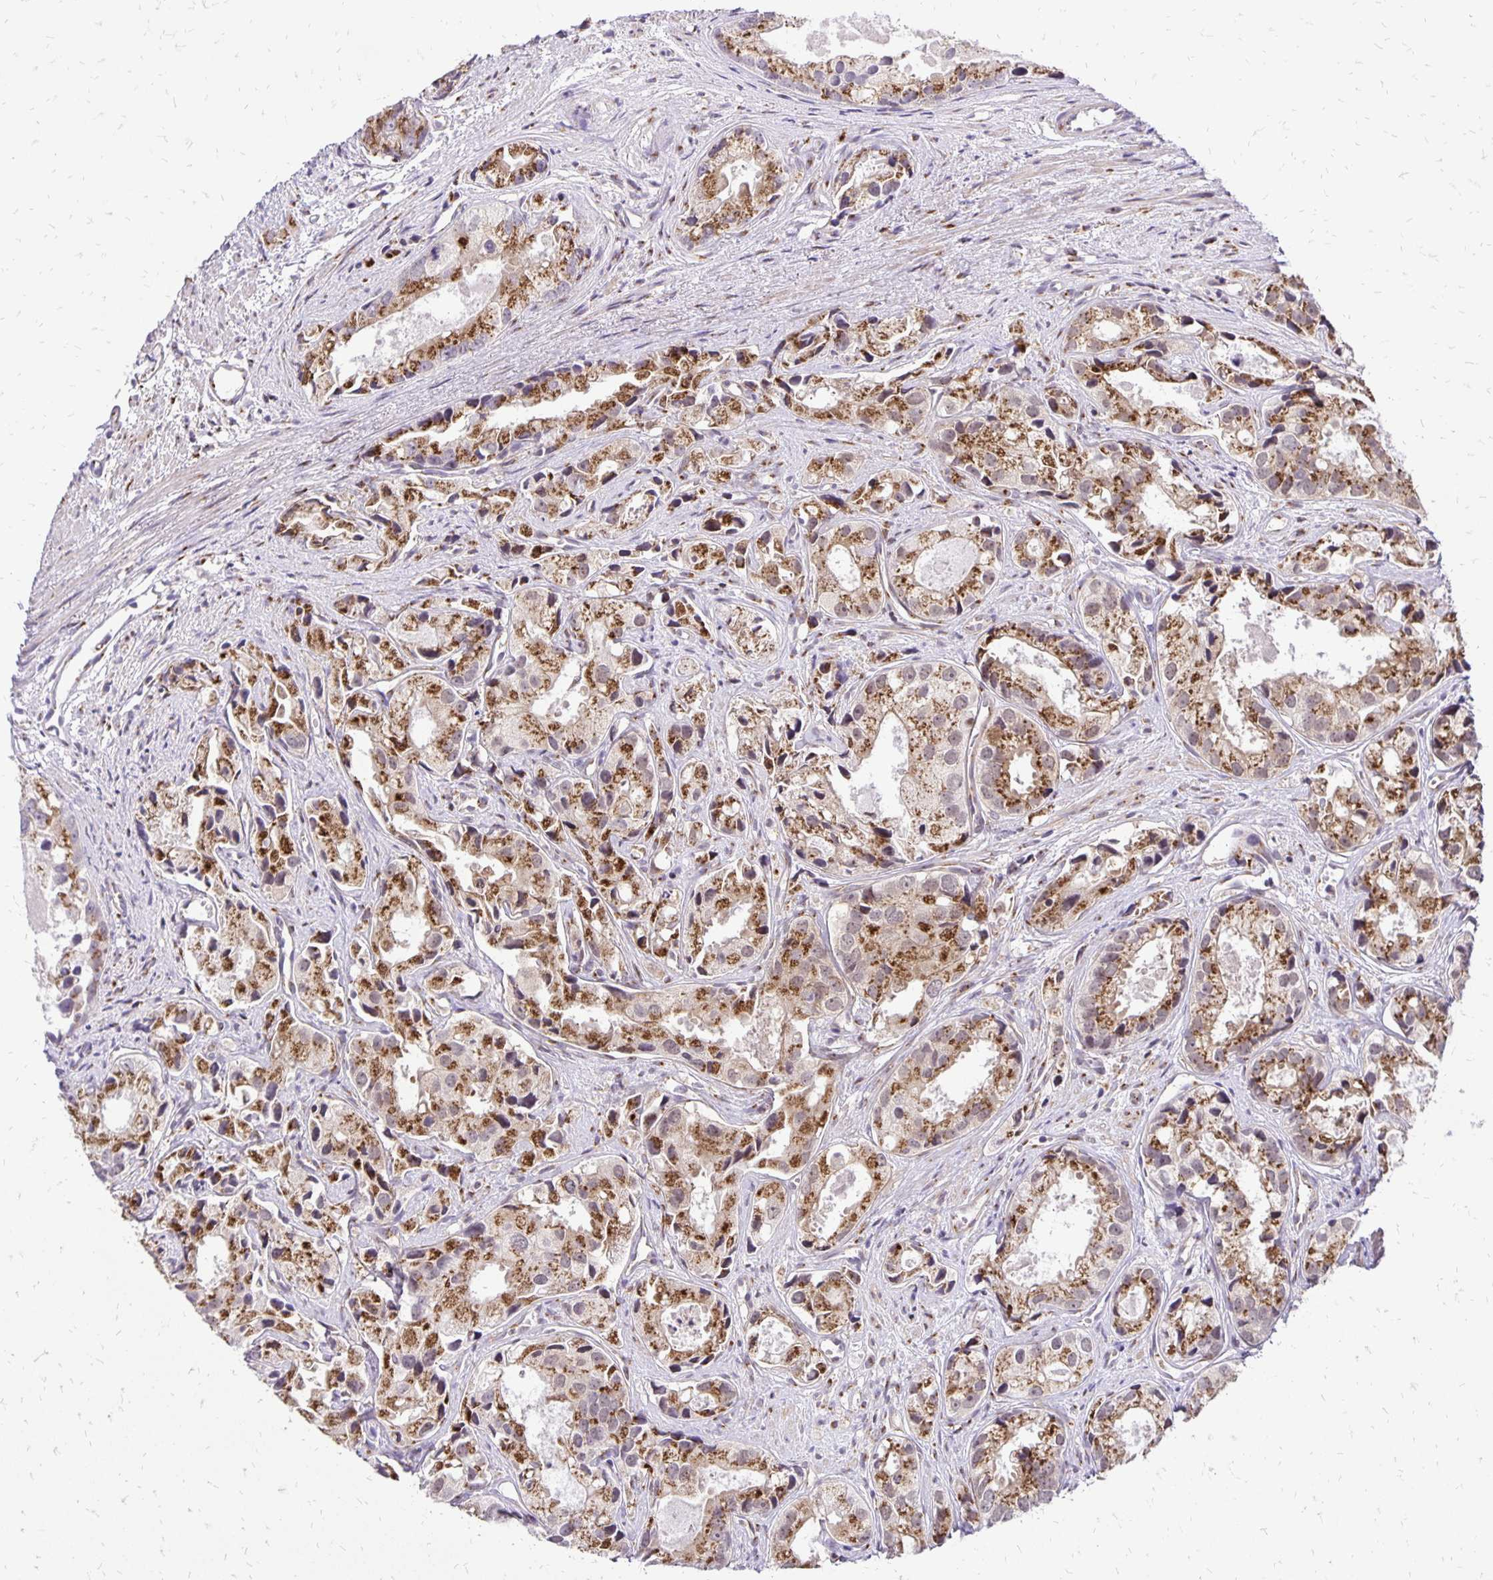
{"staining": {"intensity": "moderate", "quantity": ">75%", "location": "cytoplasmic/membranous"}, "tissue": "prostate cancer", "cell_type": "Tumor cells", "image_type": "cancer", "snomed": [{"axis": "morphology", "description": "Adenocarcinoma, High grade"}, {"axis": "topography", "description": "Prostate"}], "caption": "A photomicrograph of human prostate cancer (adenocarcinoma (high-grade)) stained for a protein reveals moderate cytoplasmic/membranous brown staining in tumor cells.", "gene": "GOLGA5", "patient": {"sex": "male", "age": 84}}